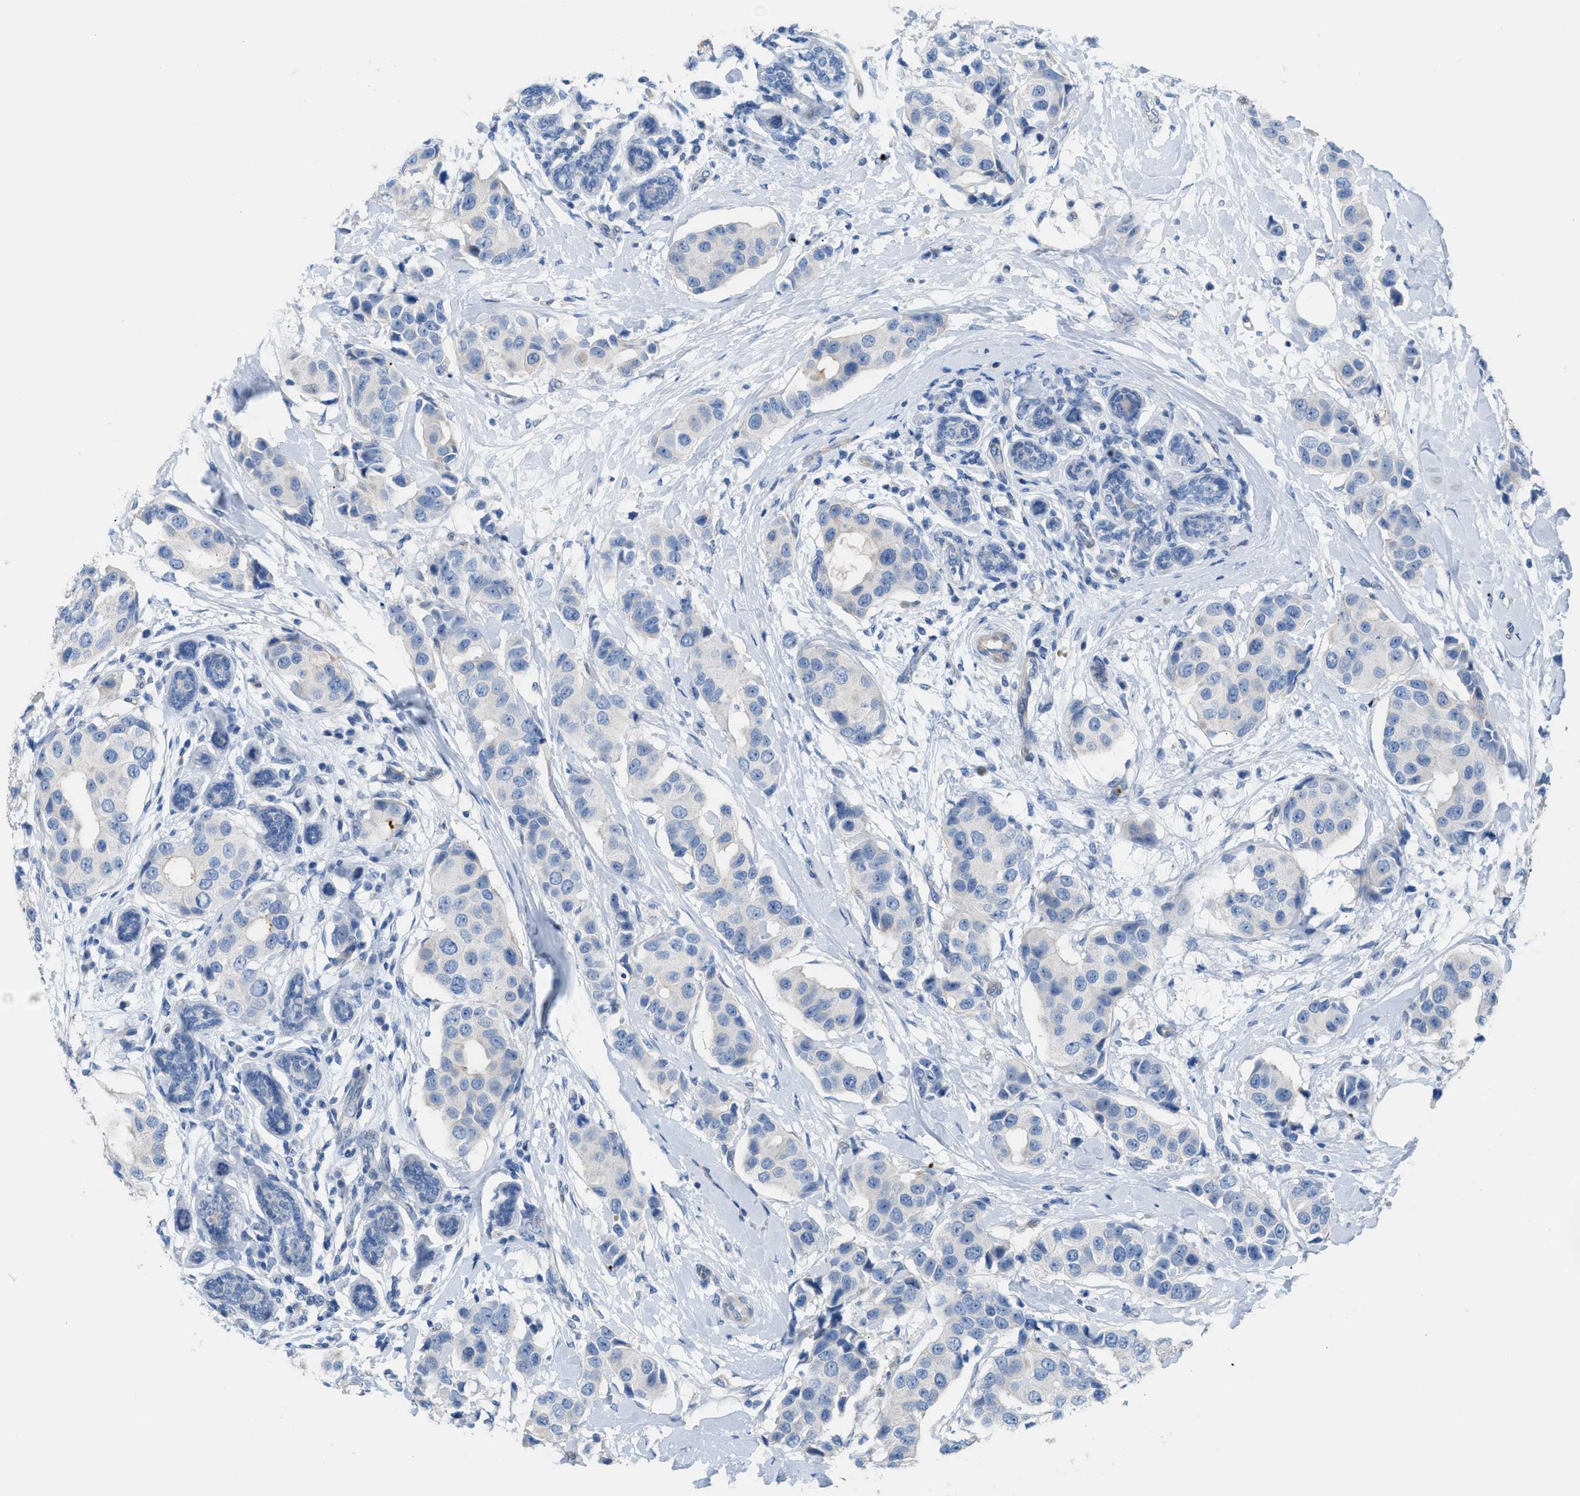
{"staining": {"intensity": "negative", "quantity": "none", "location": "none"}, "tissue": "breast cancer", "cell_type": "Tumor cells", "image_type": "cancer", "snomed": [{"axis": "morphology", "description": "Normal tissue, NOS"}, {"axis": "morphology", "description": "Duct carcinoma"}, {"axis": "topography", "description": "Breast"}], "caption": "Tumor cells show no significant protein expression in breast cancer (infiltrating ductal carcinoma). (Immunohistochemistry, brightfield microscopy, high magnification).", "gene": "MPP3", "patient": {"sex": "female", "age": 39}}